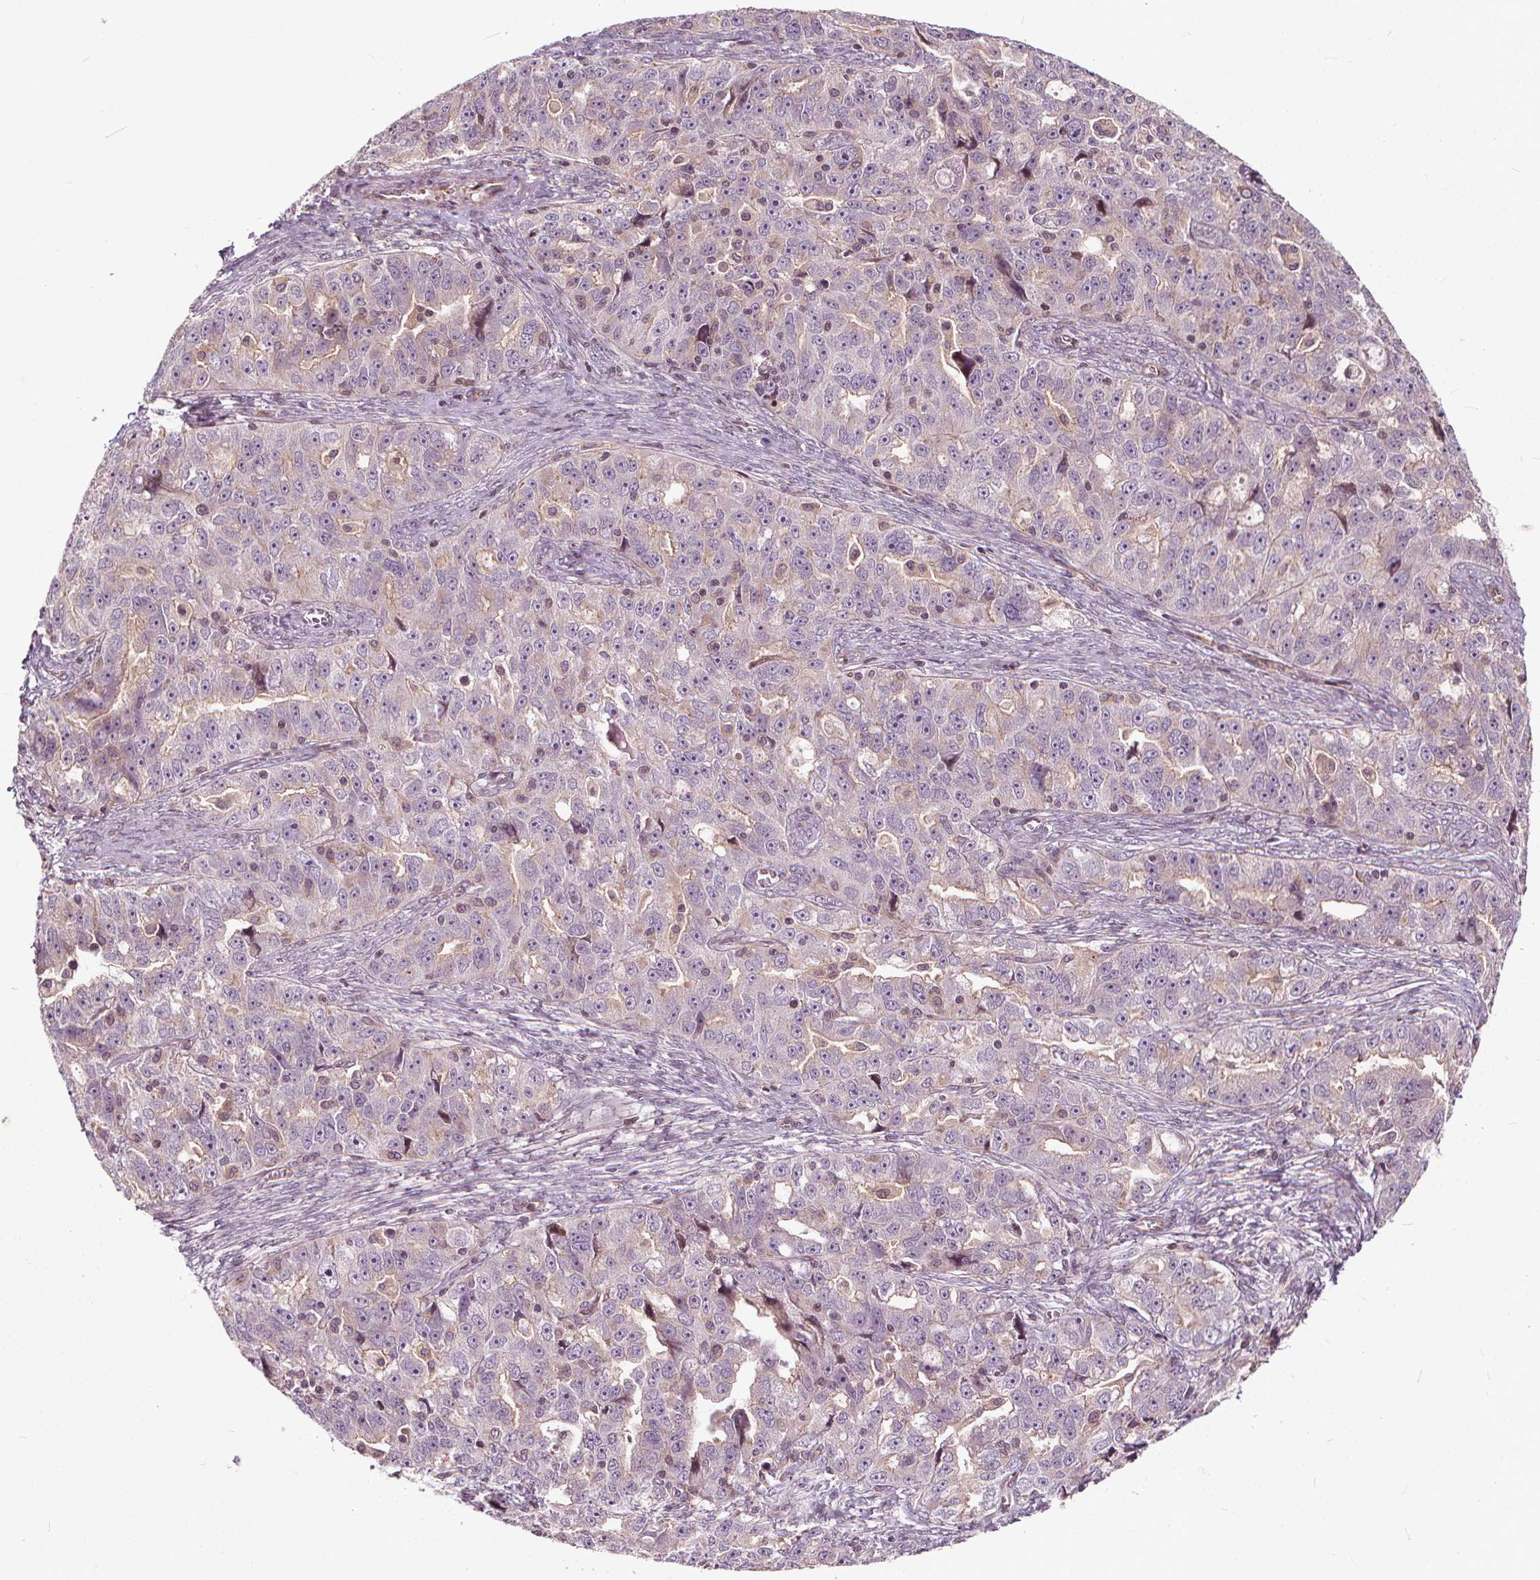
{"staining": {"intensity": "weak", "quantity": "25%-75%", "location": "cytoplasmic/membranous"}, "tissue": "ovarian cancer", "cell_type": "Tumor cells", "image_type": "cancer", "snomed": [{"axis": "morphology", "description": "Cystadenocarcinoma, serous, NOS"}, {"axis": "topography", "description": "Ovary"}], "caption": "Immunohistochemistry (DAB) staining of human ovarian serous cystadenocarcinoma exhibits weak cytoplasmic/membranous protein expression in approximately 25%-75% of tumor cells.", "gene": "INPP5E", "patient": {"sex": "female", "age": 51}}